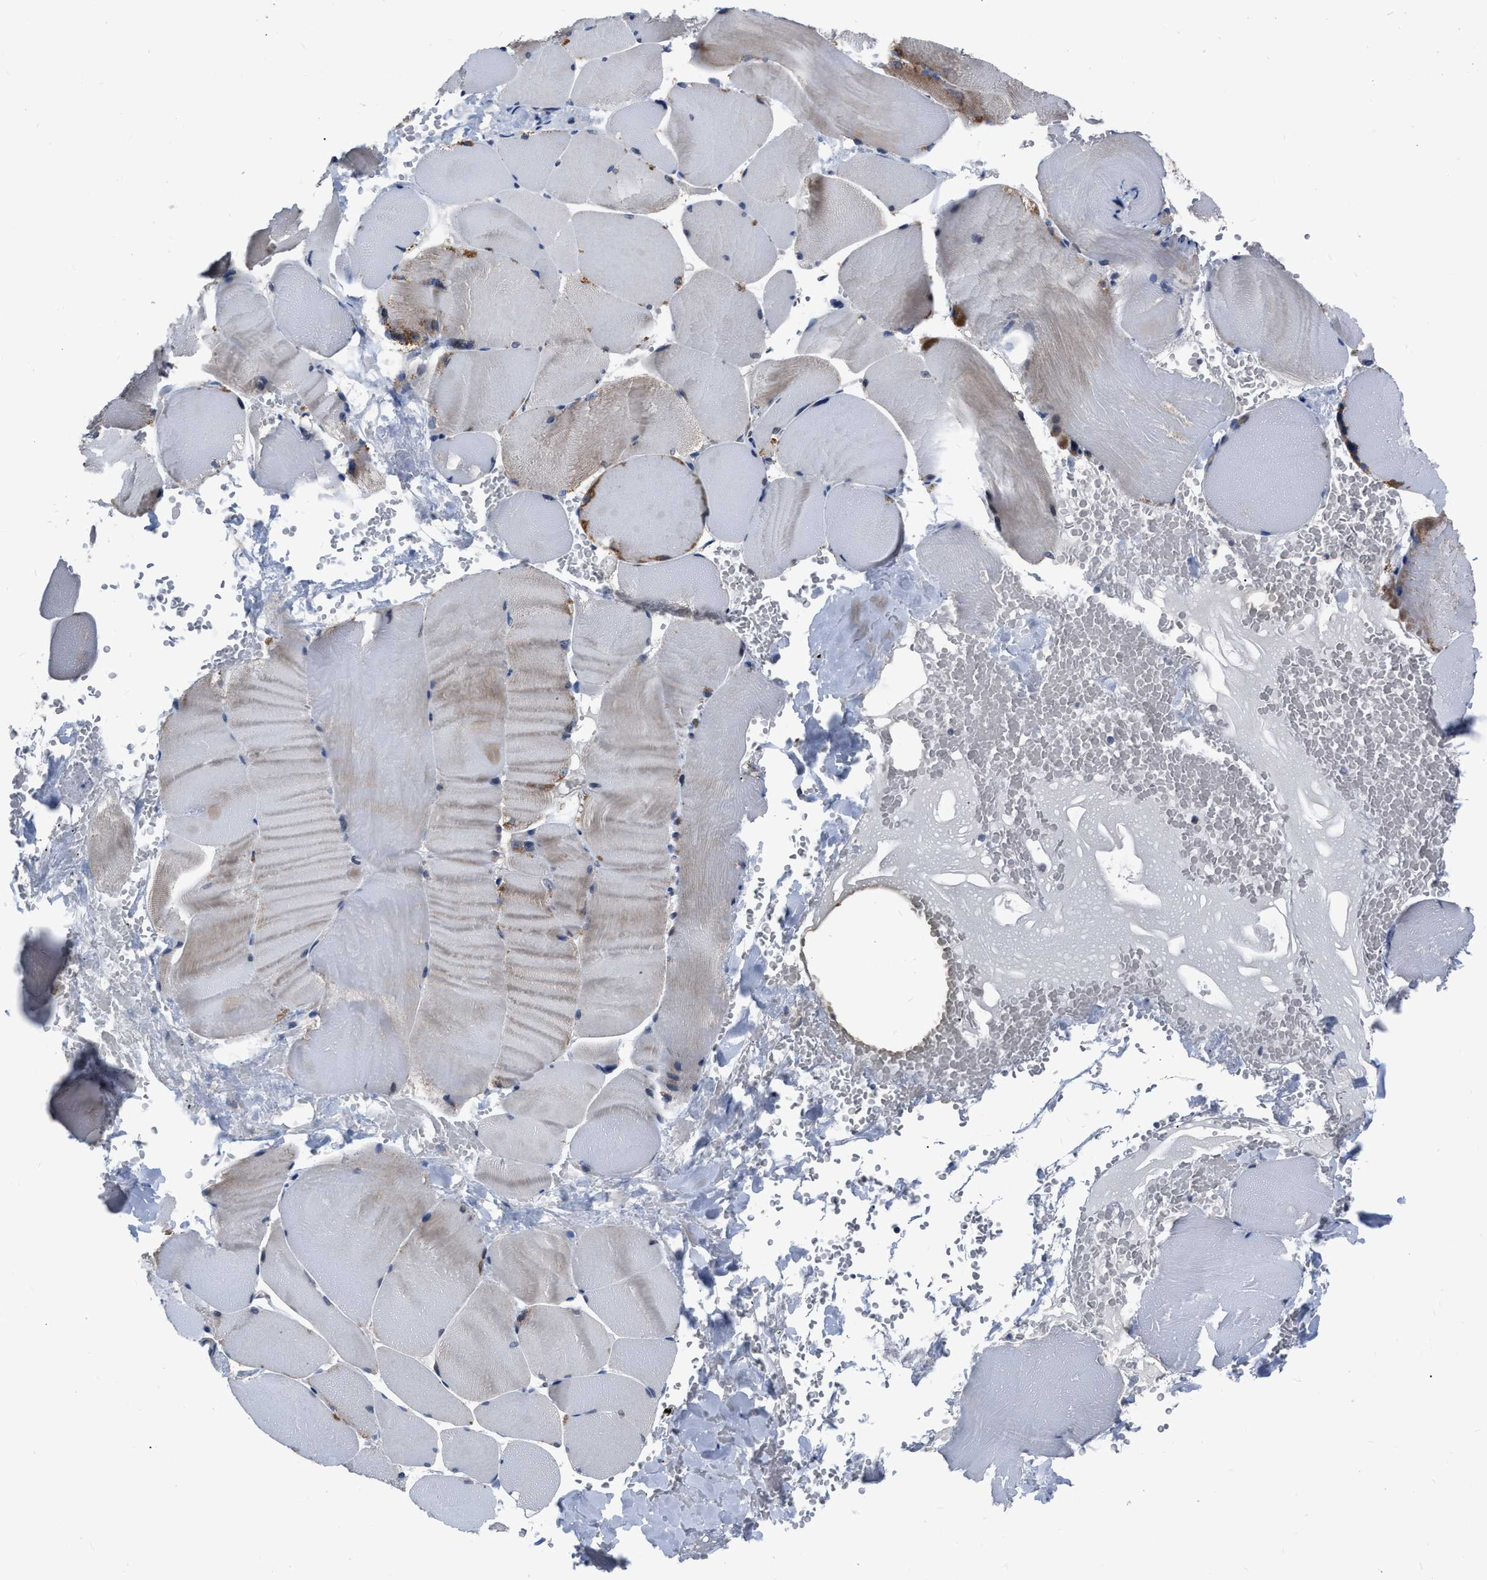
{"staining": {"intensity": "moderate", "quantity": "<25%", "location": "cytoplasmic/membranous"}, "tissue": "skeletal muscle", "cell_type": "Myocytes", "image_type": "normal", "snomed": [{"axis": "morphology", "description": "Normal tissue, NOS"}, {"axis": "topography", "description": "Skin"}, {"axis": "topography", "description": "Skeletal muscle"}], "caption": "Skeletal muscle stained with a brown dye shows moderate cytoplasmic/membranous positive staining in about <25% of myocytes.", "gene": "DDX56", "patient": {"sex": "male", "age": 83}}